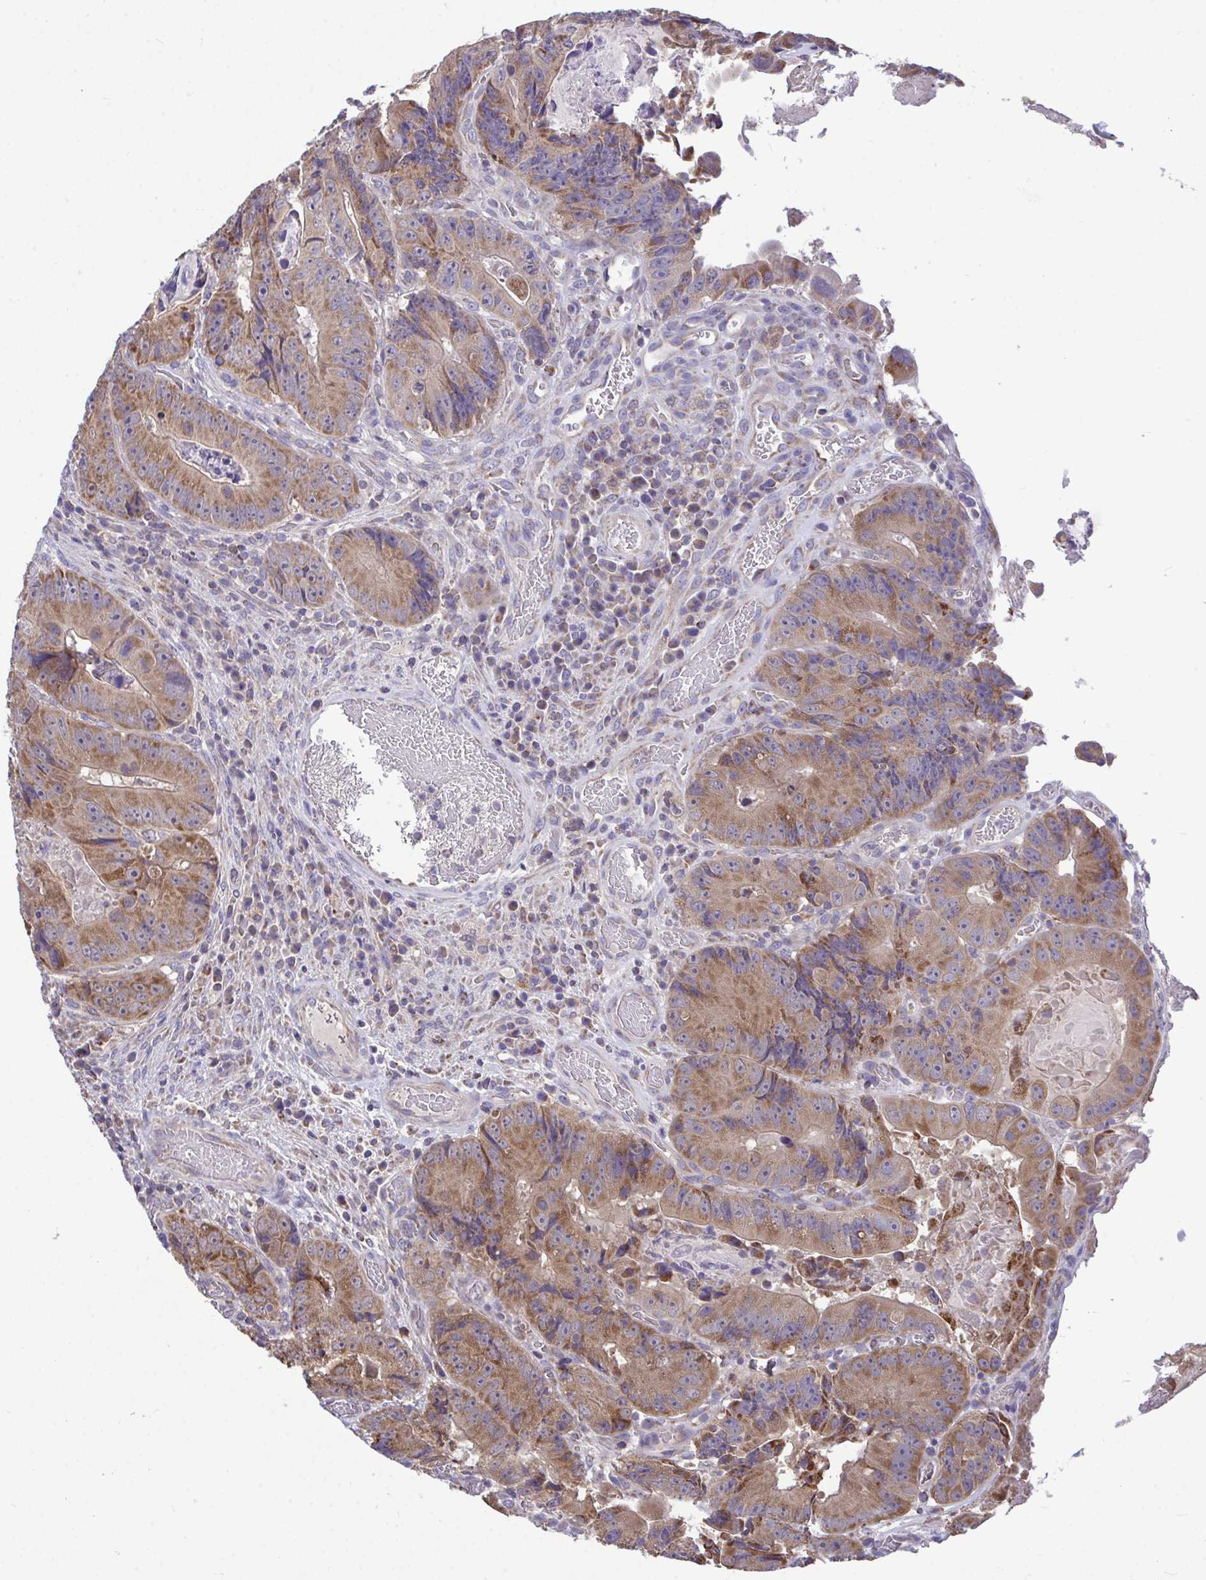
{"staining": {"intensity": "moderate", "quantity": ">75%", "location": "cytoplasmic/membranous"}, "tissue": "colorectal cancer", "cell_type": "Tumor cells", "image_type": "cancer", "snomed": [{"axis": "morphology", "description": "Adenocarcinoma, NOS"}, {"axis": "topography", "description": "Colon"}], "caption": "Colorectal adenocarcinoma stained for a protein displays moderate cytoplasmic/membranous positivity in tumor cells.", "gene": "SARS2", "patient": {"sex": "female", "age": 86}}